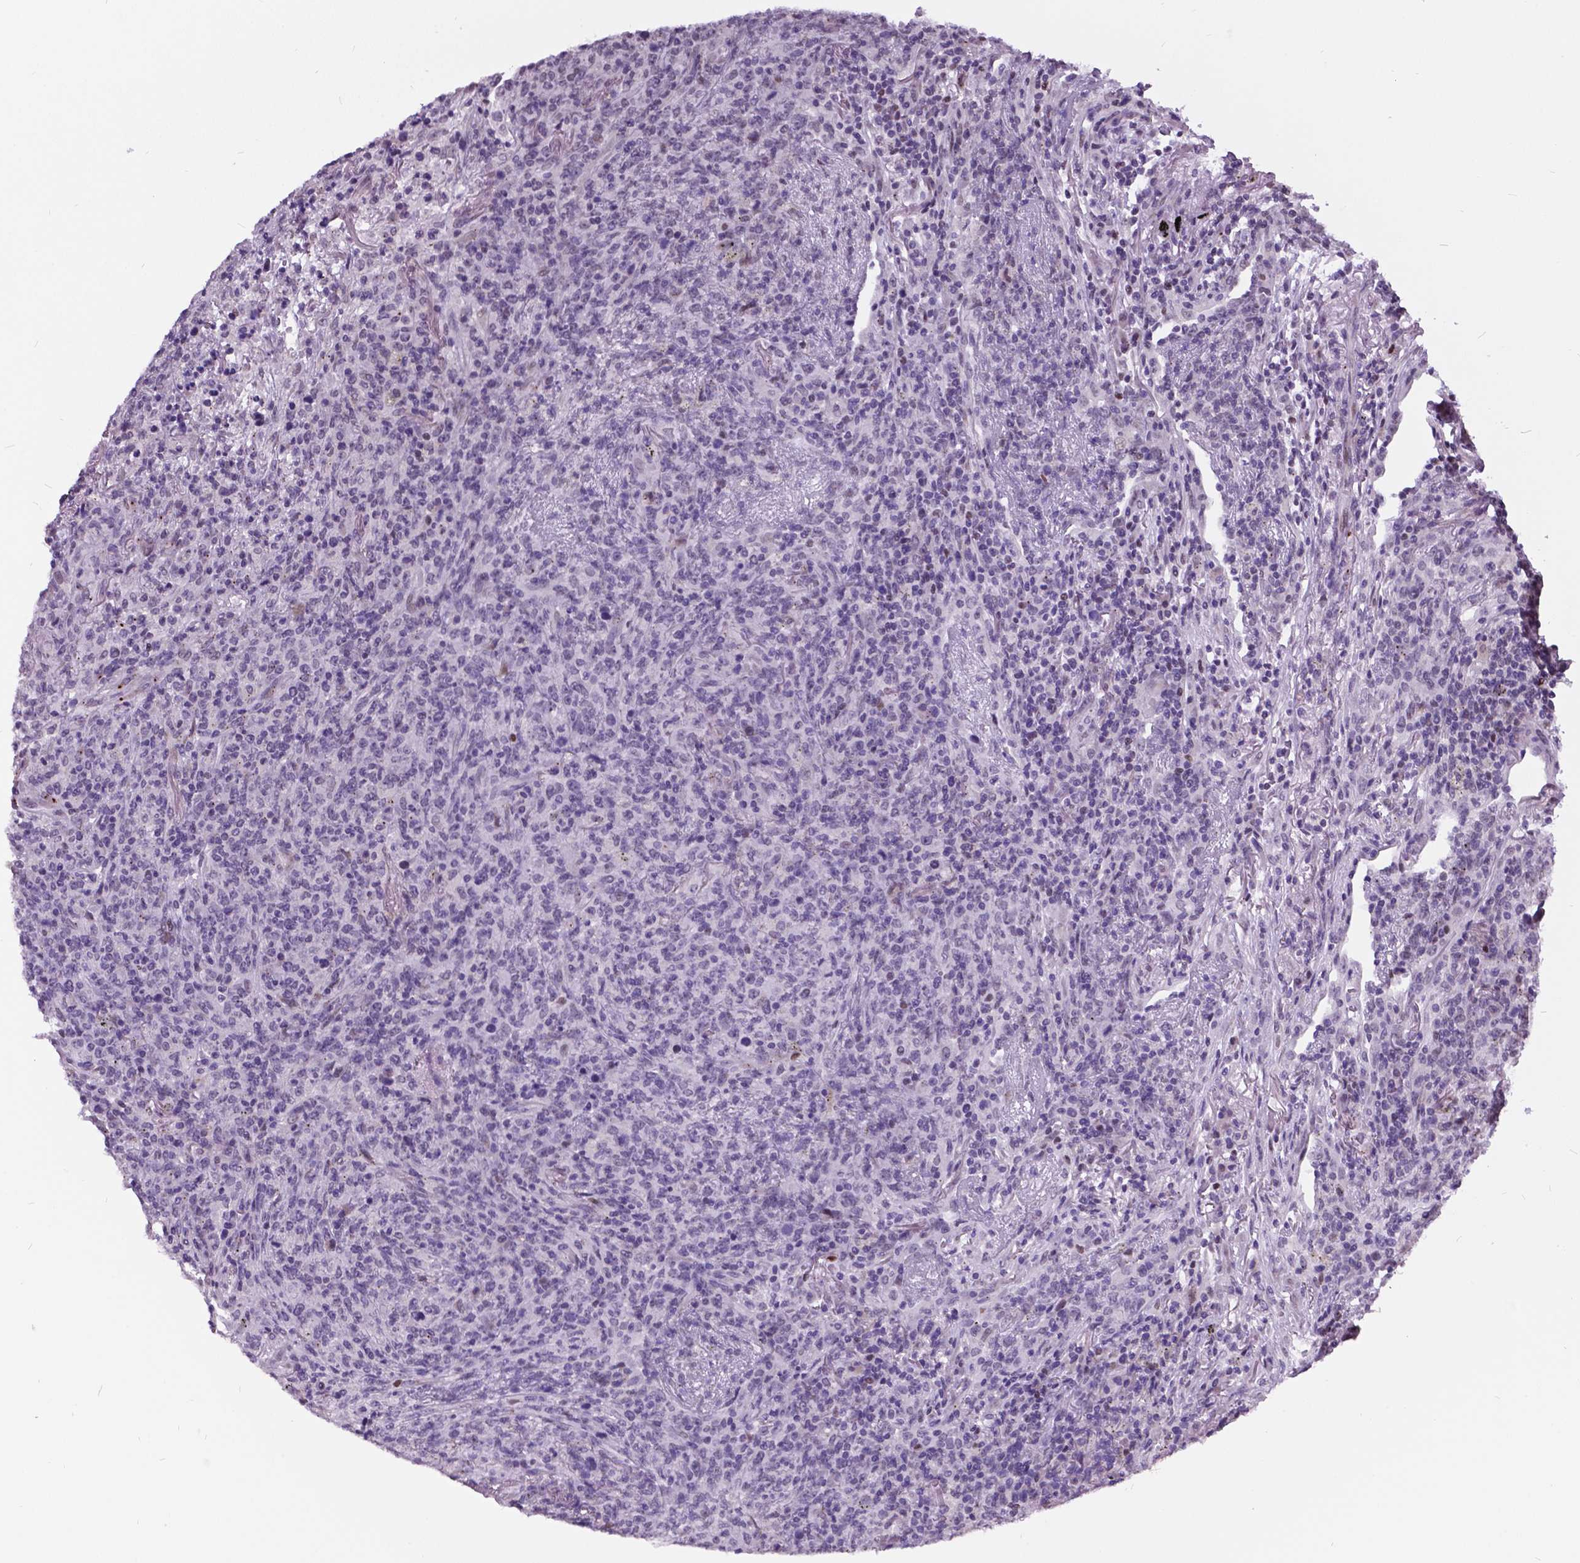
{"staining": {"intensity": "negative", "quantity": "none", "location": "none"}, "tissue": "lymphoma", "cell_type": "Tumor cells", "image_type": "cancer", "snomed": [{"axis": "morphology", "description": "Malignant lymphoma, non-Hodgkin's type, High grade"}, {"axis": "topography", "description": "Lung"}], "caption": "This micrograph is of malignant lymphoma, non-Hodgkin's type (high-grade) stained with IHC to label a protein in brown with the nuclei are counter-stained blue. There is no positivity in tumor cells.", "gene": "DPF3", "patient": {"sex": "male", "age": 79}}